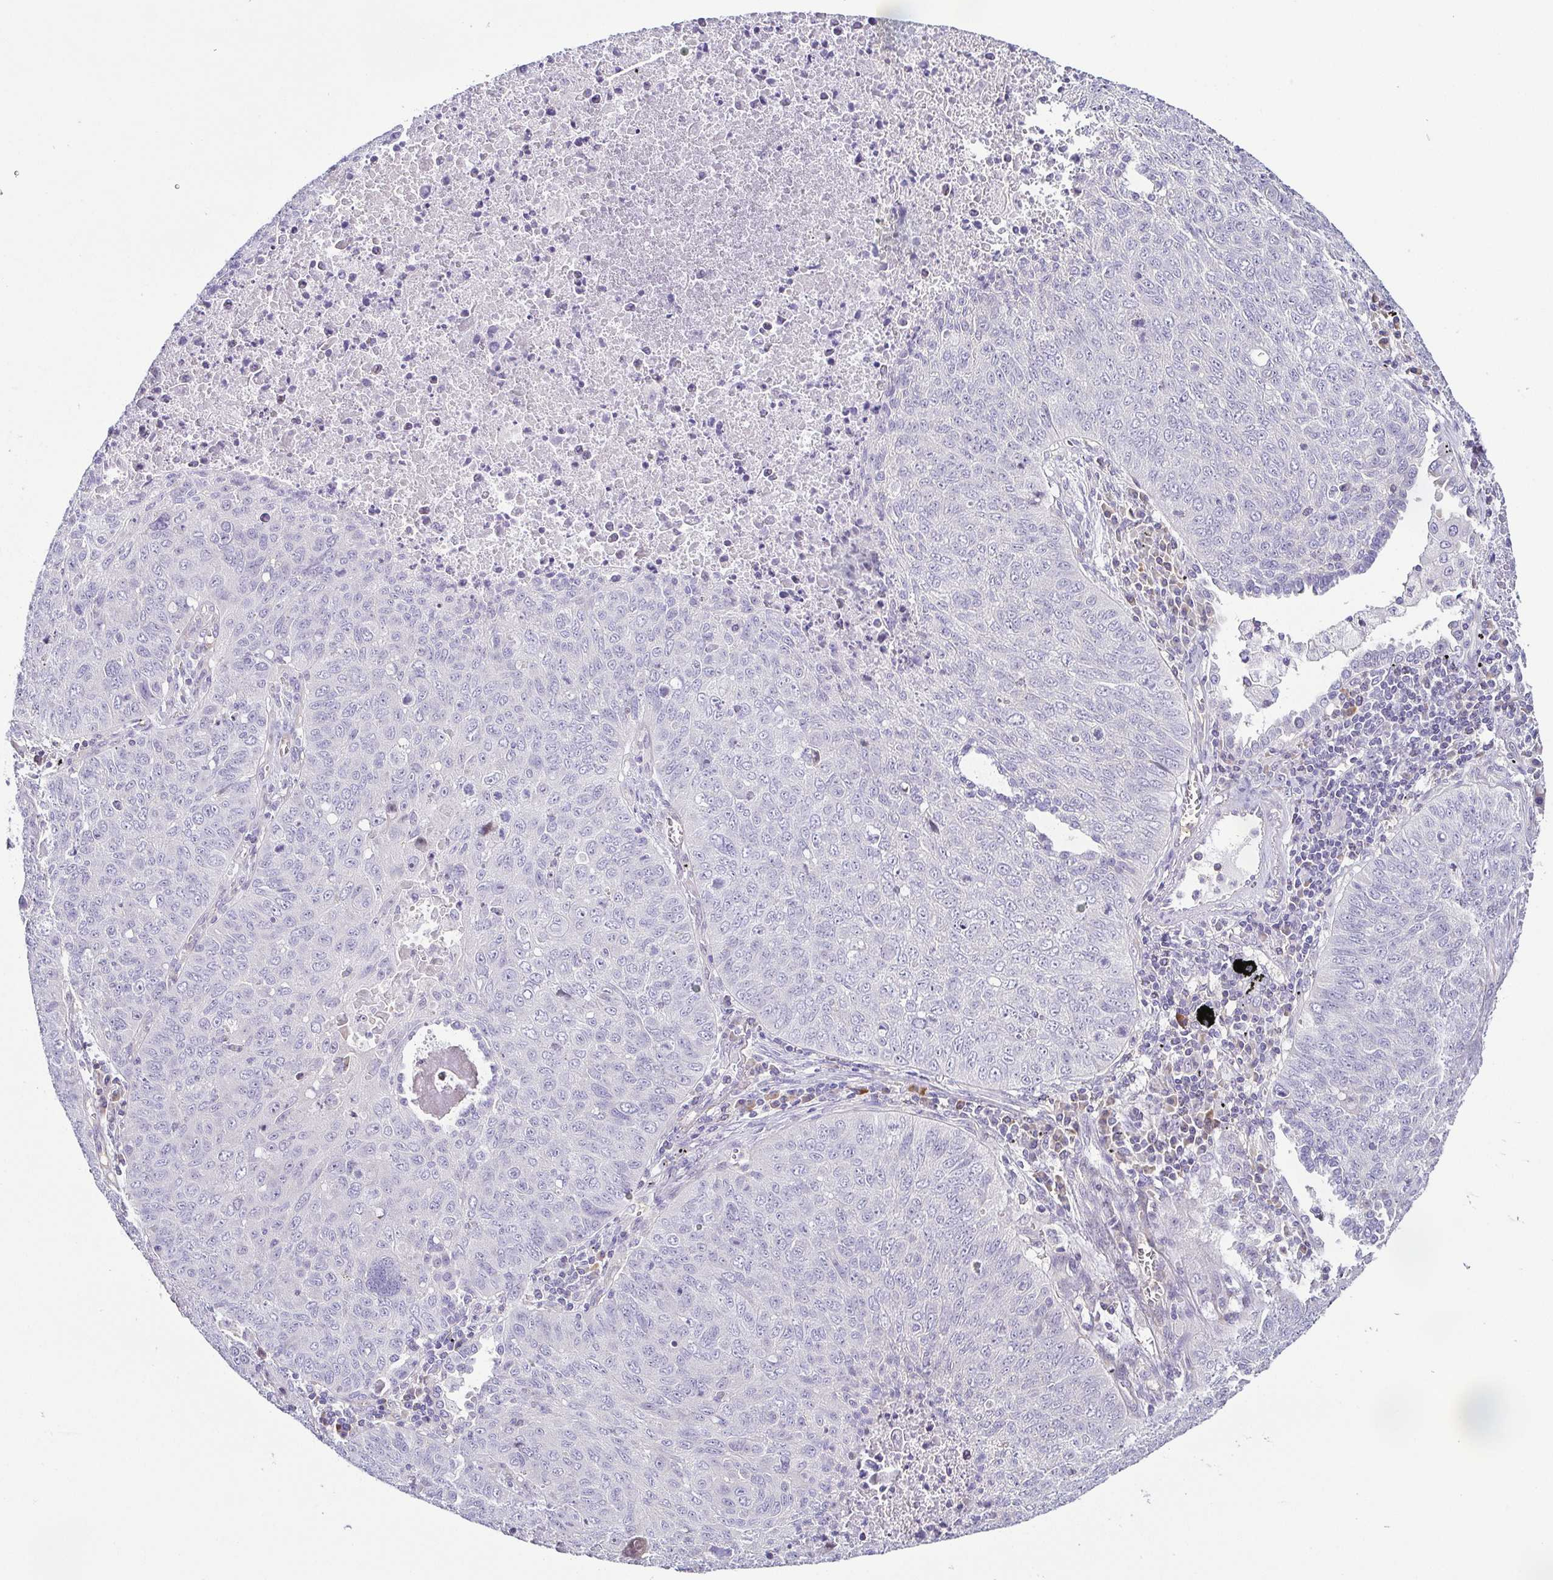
{"staining": {"intensity": "negative", "quantity": "none", "location": "none"}, "tissue": "lung cancer", "cell_type": "Tumor cells", "image_type": "cancer", "snomed": [{"axis": "morphology", "description": "Normal morphology"}, {"axis": "morphology", "description": "Aneuploidy"}, {"axis": "morphology", "description": "Squamous cell carcinoma, NOS"}, {"axis": "topography", "description": "Lymph node"}, {"axis": "topography", "description": "Lung"}], "caption": "High power microscopy histopathology image of an immunohistochemistry (IHC) photomicrograph of aneuploidy (lung), revealing no significant expression in tumor cells.", "gene": "FAM162B", "patient": {"sex": "female", "age": 76}}